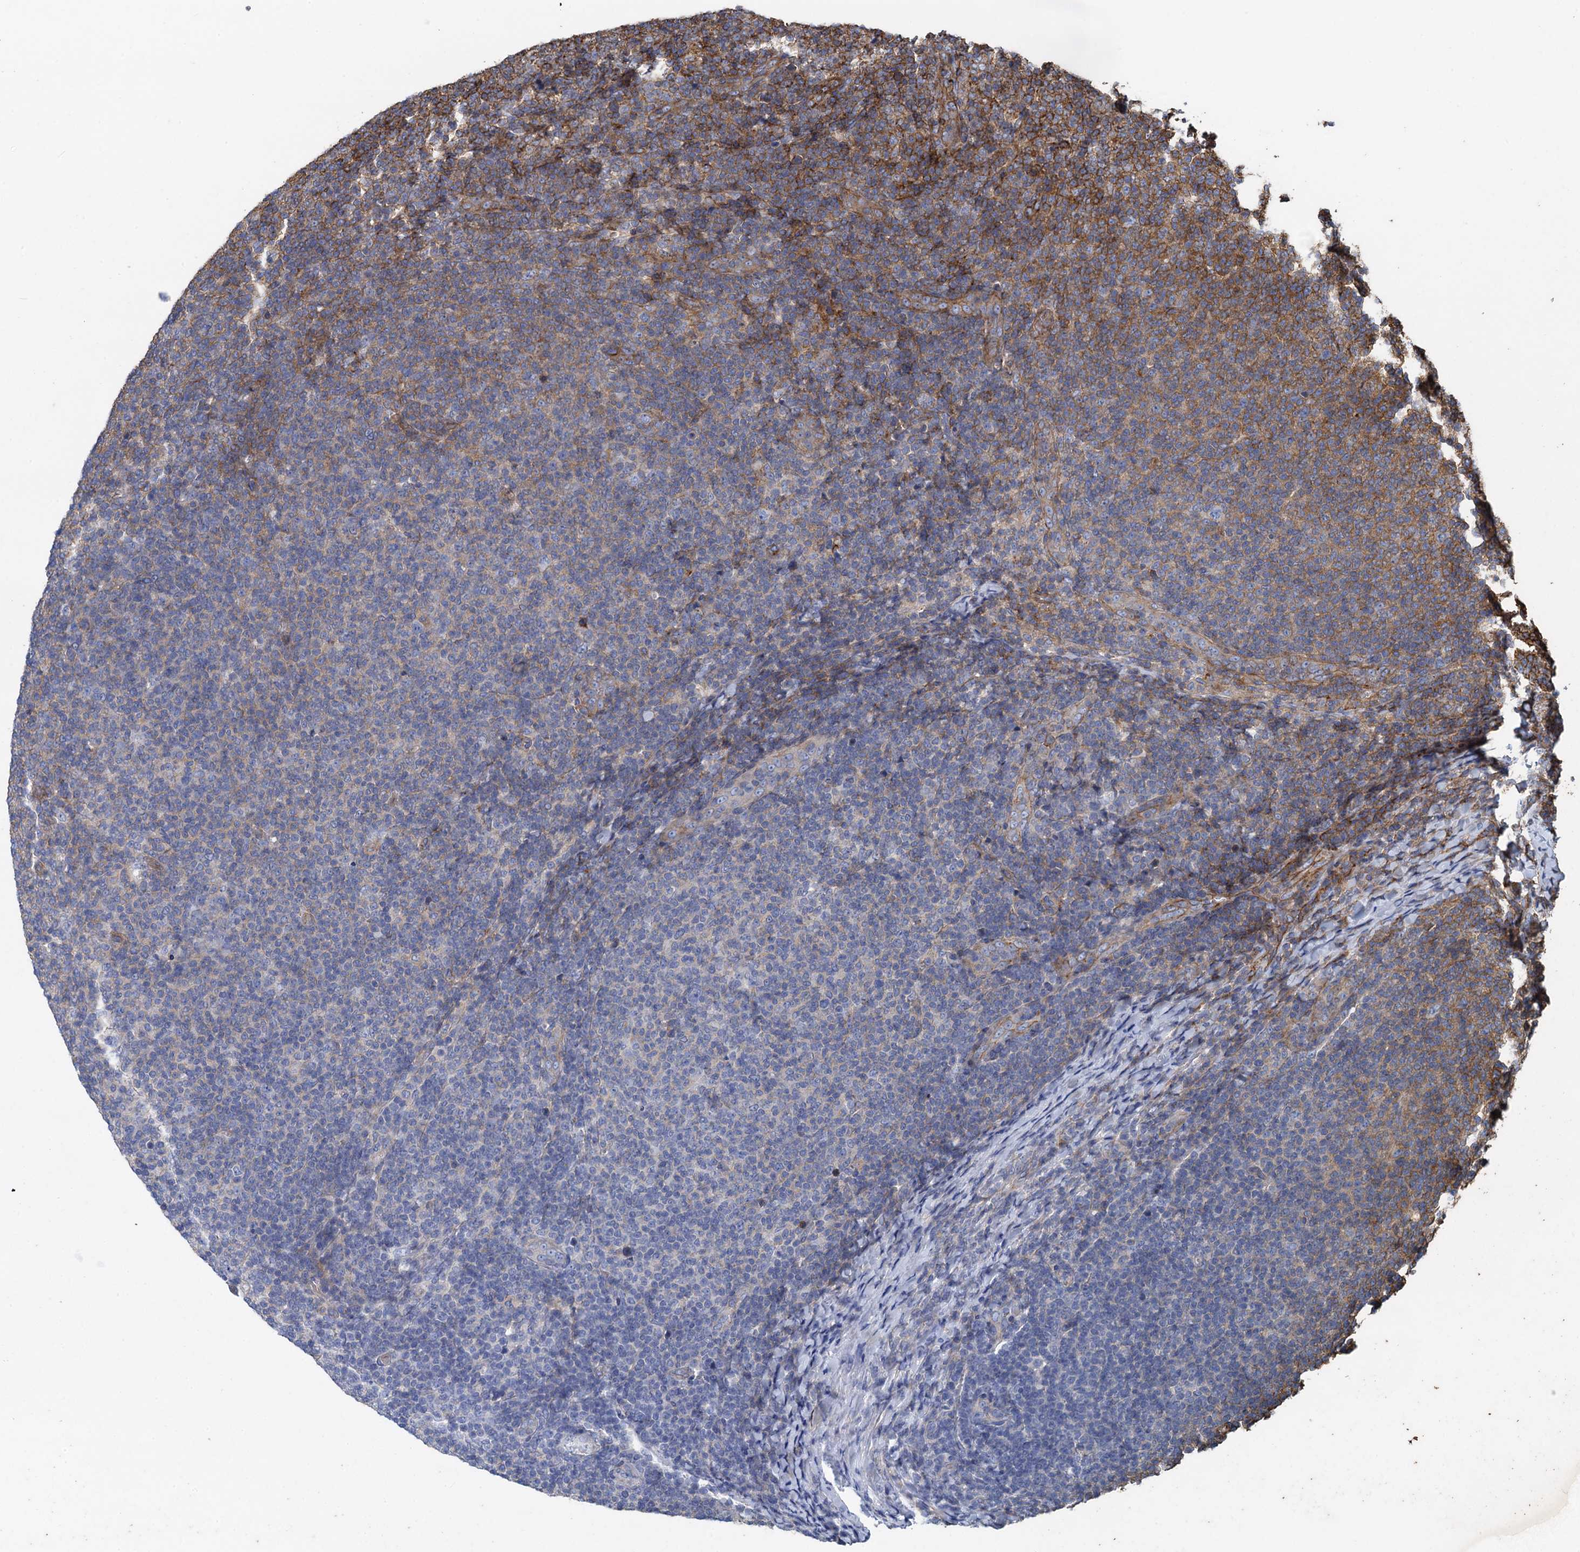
{"staining": {"intensity": "negative", "quantity": "none", "location": "none"}, "tissue": "lymphoma", "cell_type": "Tumor cells", "image_type": "cancer", "snomed": [{"axis": "morphology", "description": "Malignant lymphoma, non-Hodgkin's type, Low grade"}, {"axis": "topography", "description": "Lymph node"}], "caption": "An image of lymphoma stained for a protein exhibits no brown staining in tumor cells.", "gene": "PROSER2", "patient": {"sex": "male", "age": 66}}